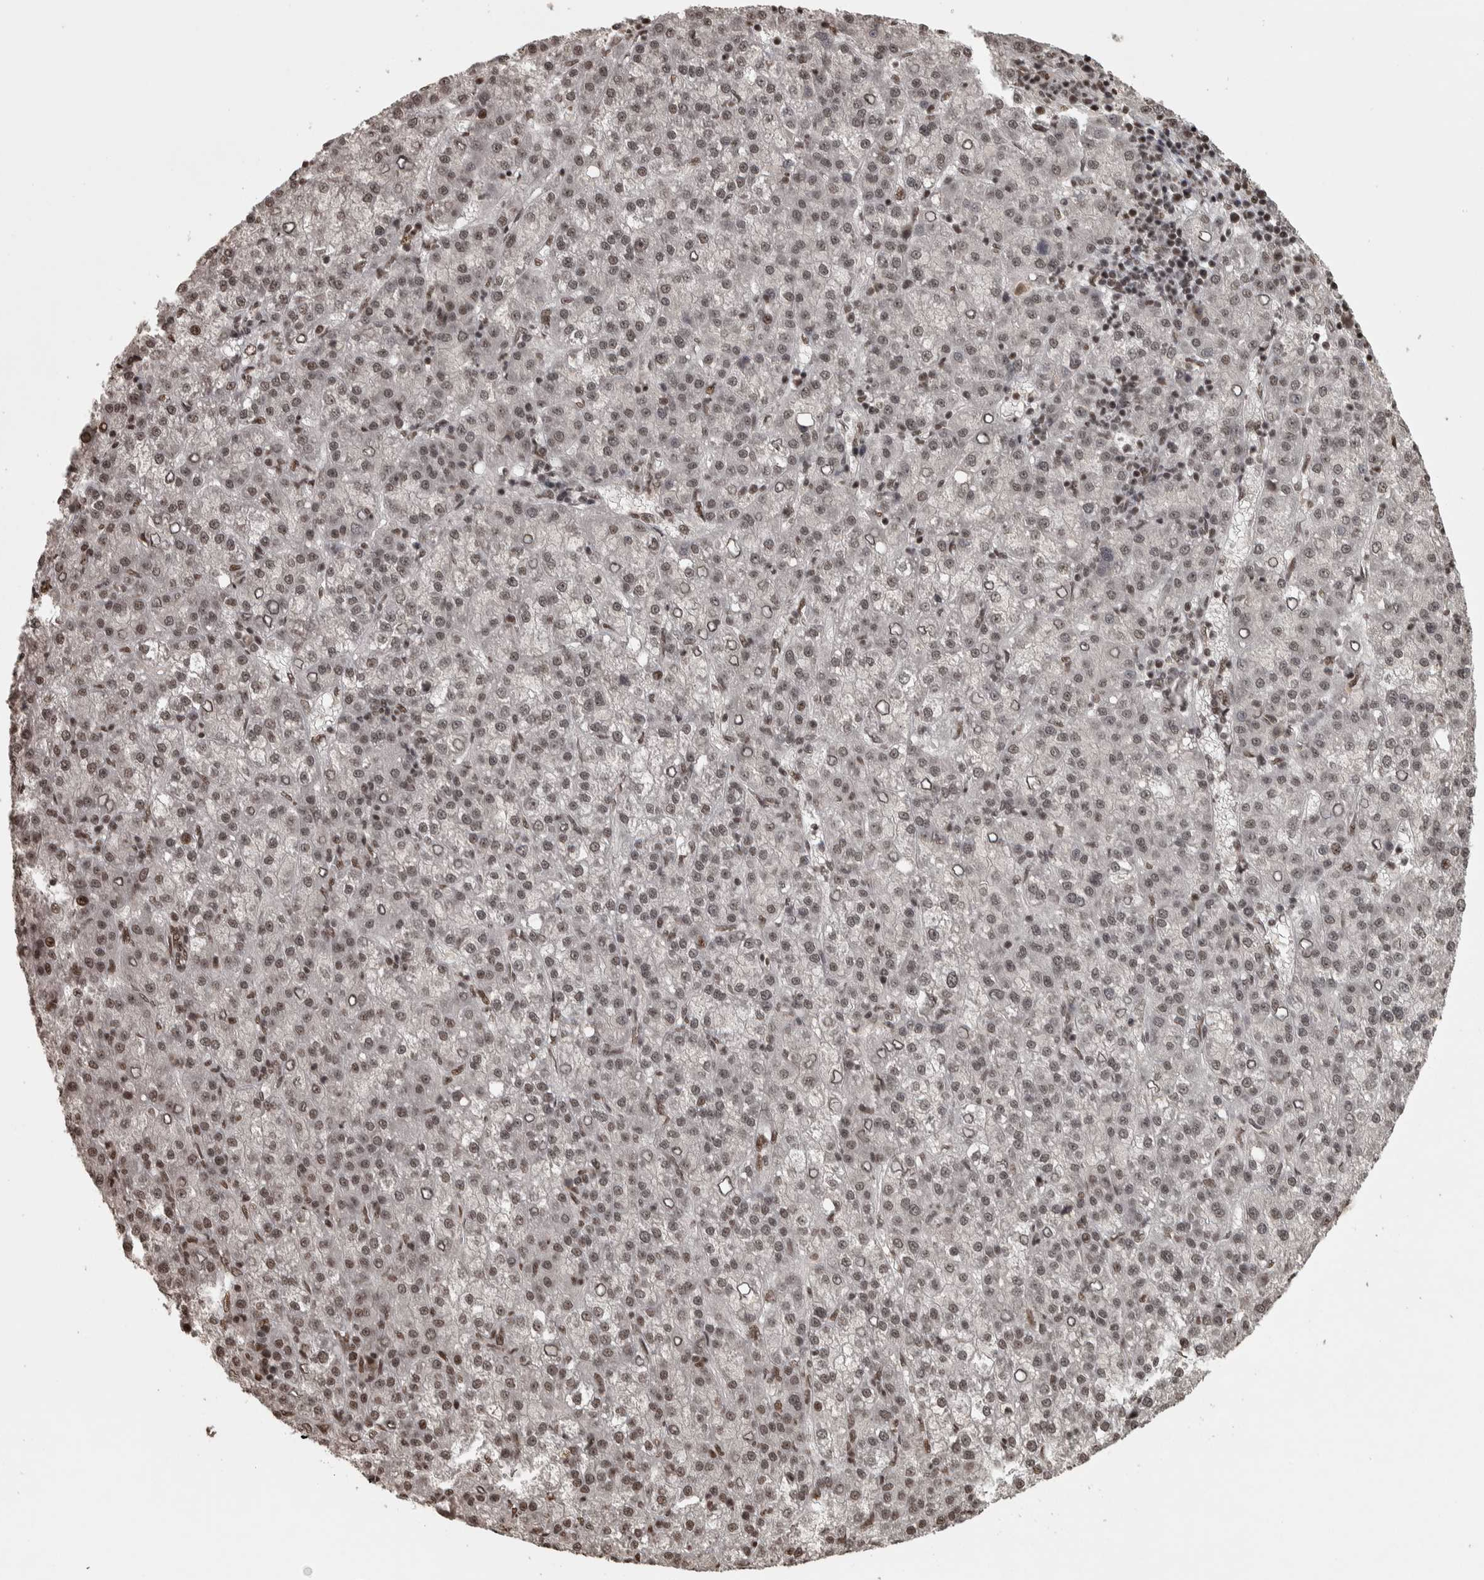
{"staining": {"intensity": "moderate", "quantity": "25%-75%", "location": "nuclear"}, "tissue": "liver cancer", "cell_type": "Tumor cells", "image_type": "cancer", "snomed": [{"axis": "morphology", "description": "Carcinoma, Hepatocellular, NOS"}, {"axis": "topography", "description": "Liver"}], "caption": "Liver cancer (hepatocellular carcinoma) tissue demonstrates moderate nuclear positivity in about 25%-75% of tumor cells, visualized by immunohistochemistry.", "gene": "ZFHX4", "patient": {"sex": "female", "age": 58}}